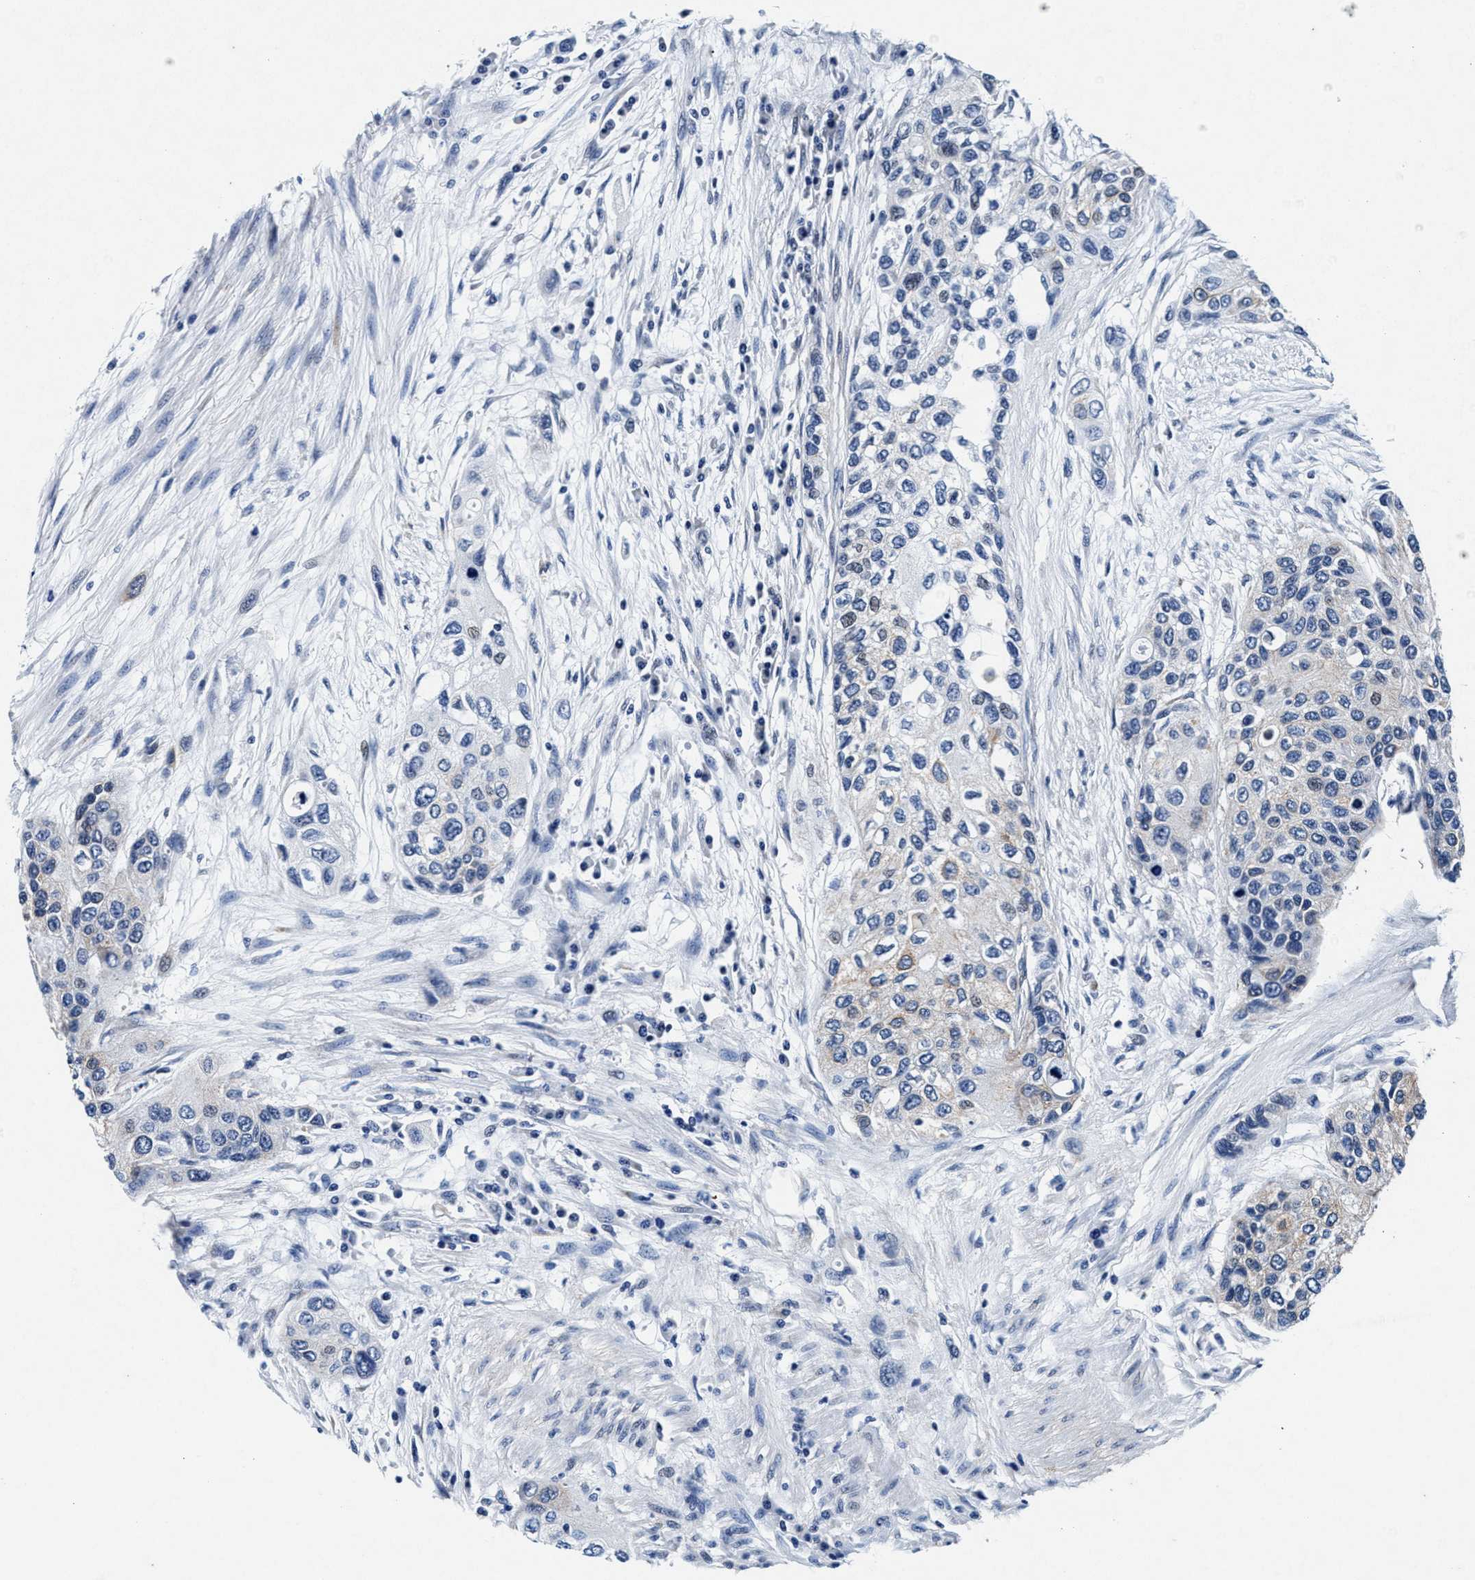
{"staining": {"intensity": "weak", "quantity": "25%-75%", "location": "cytoplasmic/membranous"}, "tissue": "urothelial cancer", "cell_type": "Tumor cells", "image_type": "cancer", "snomed": [{"axis": "morphology", "description": "Urothelial carcinoma, High grade"}, {"axis": "topography", "description": "Urinary bladder"}], "caption": "Tumor cells exhibit weak cytoplasmic/membranous positivity in approximately 25%-75% of cells in high-grade urothelial carcinoma. (Stains: DAB in brown, nuclei in blue, Microscopy: brightfield microscopy at high magnification).", "gene": "SLC8A1", "patient": {"sex": "female", "age": 56}}